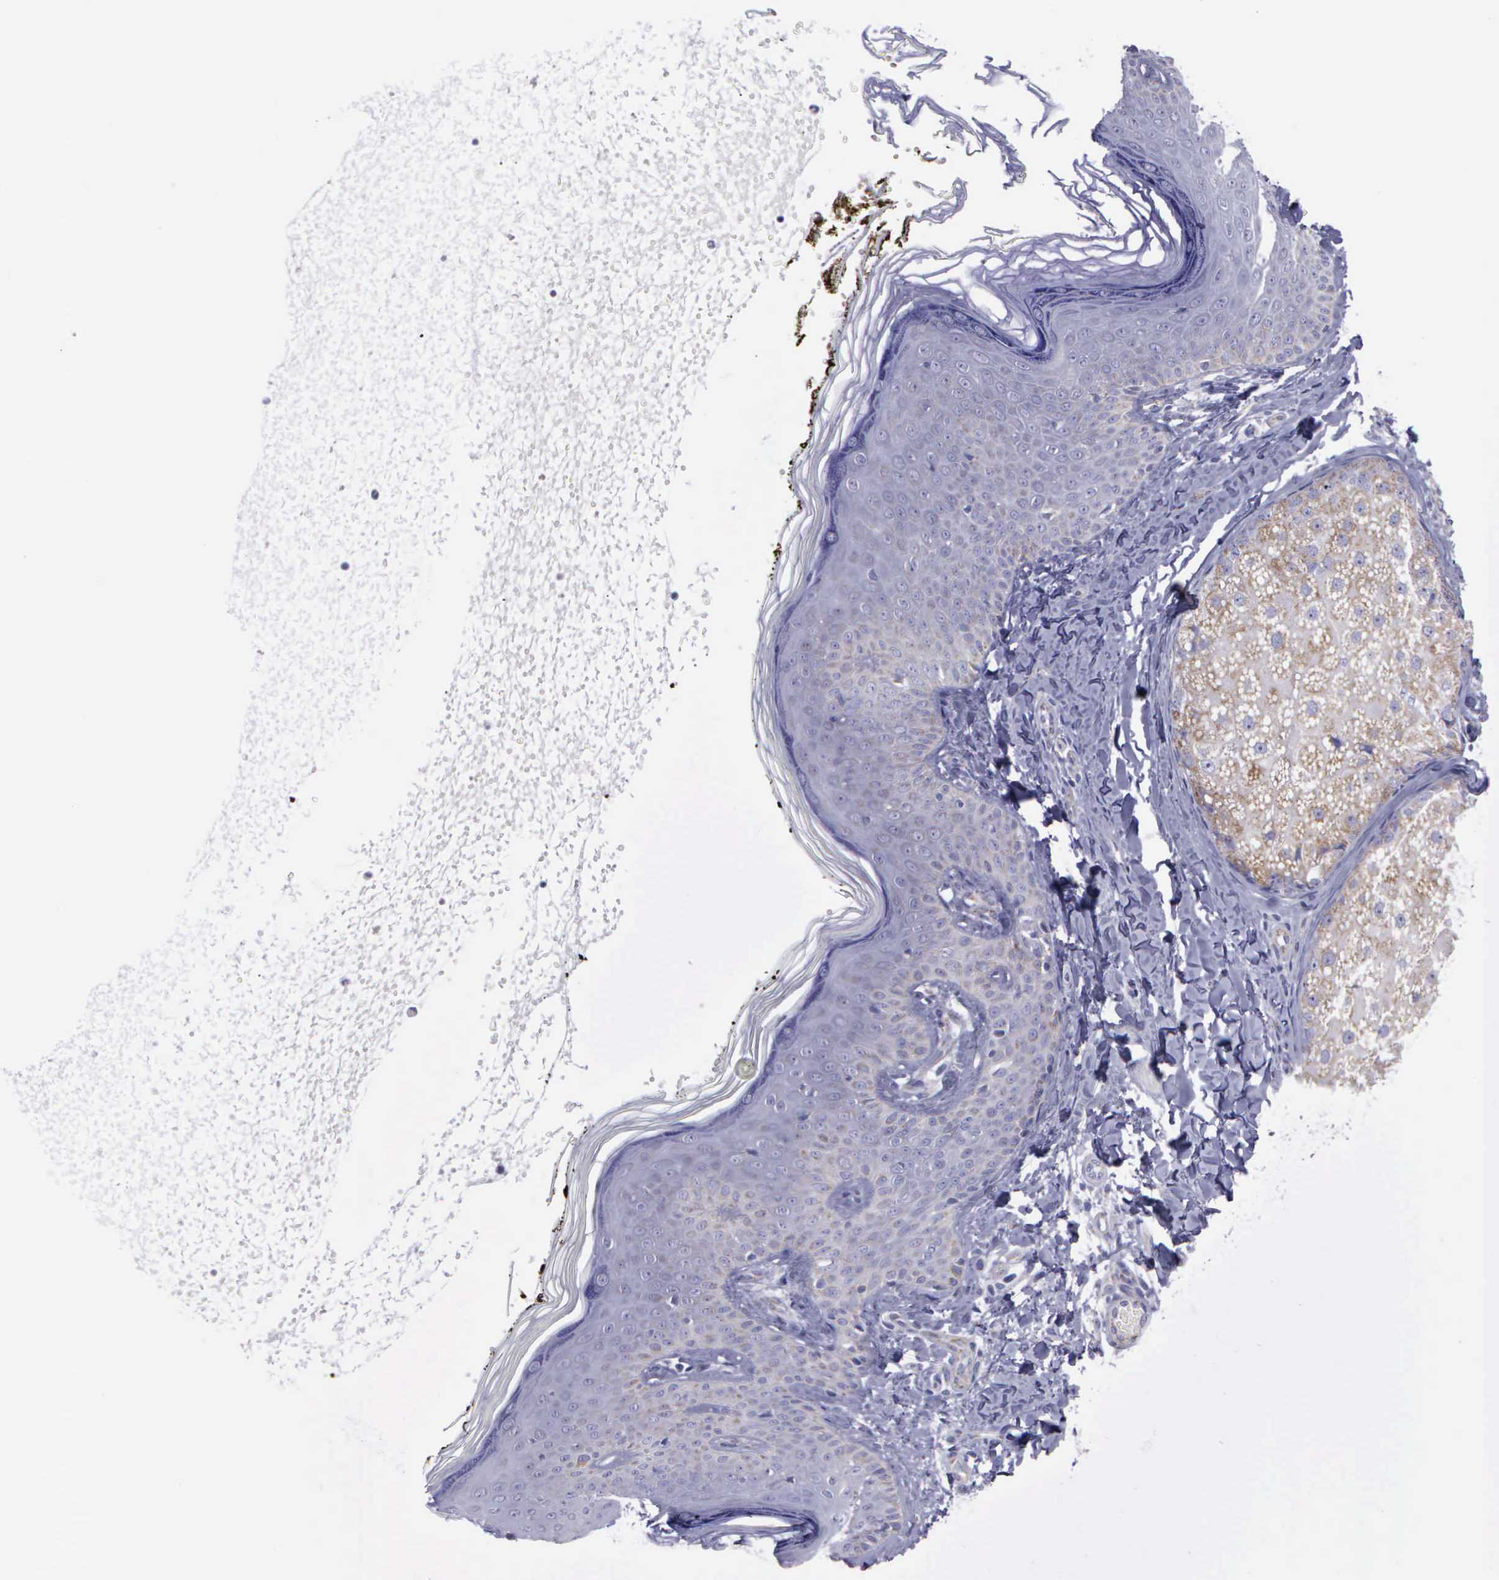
{"staining": {"intensity": "negative", "quantity": "none", "location": "none"}, "tissue": "skin", "cell_type": "Fibroblasts", "image_type": "normal", "snomed": [{"axis": "morphology", "description": "Normal tissue, NOS"}, {"axis": "topography", "description": "Skin"}], "caption": "DAB (3,3'-diaminobenzidine) immunohistochemical staining of normal human skin reveals no significant staining in fibroblasts. The staining is performed using DAB (3,3'-diaminobenzidine) brown chromogen with nuclei counter-stained in using hematoxylin.", "gene": "SYNJ2BP", "patient": {"sex": "female", "age": 15}}